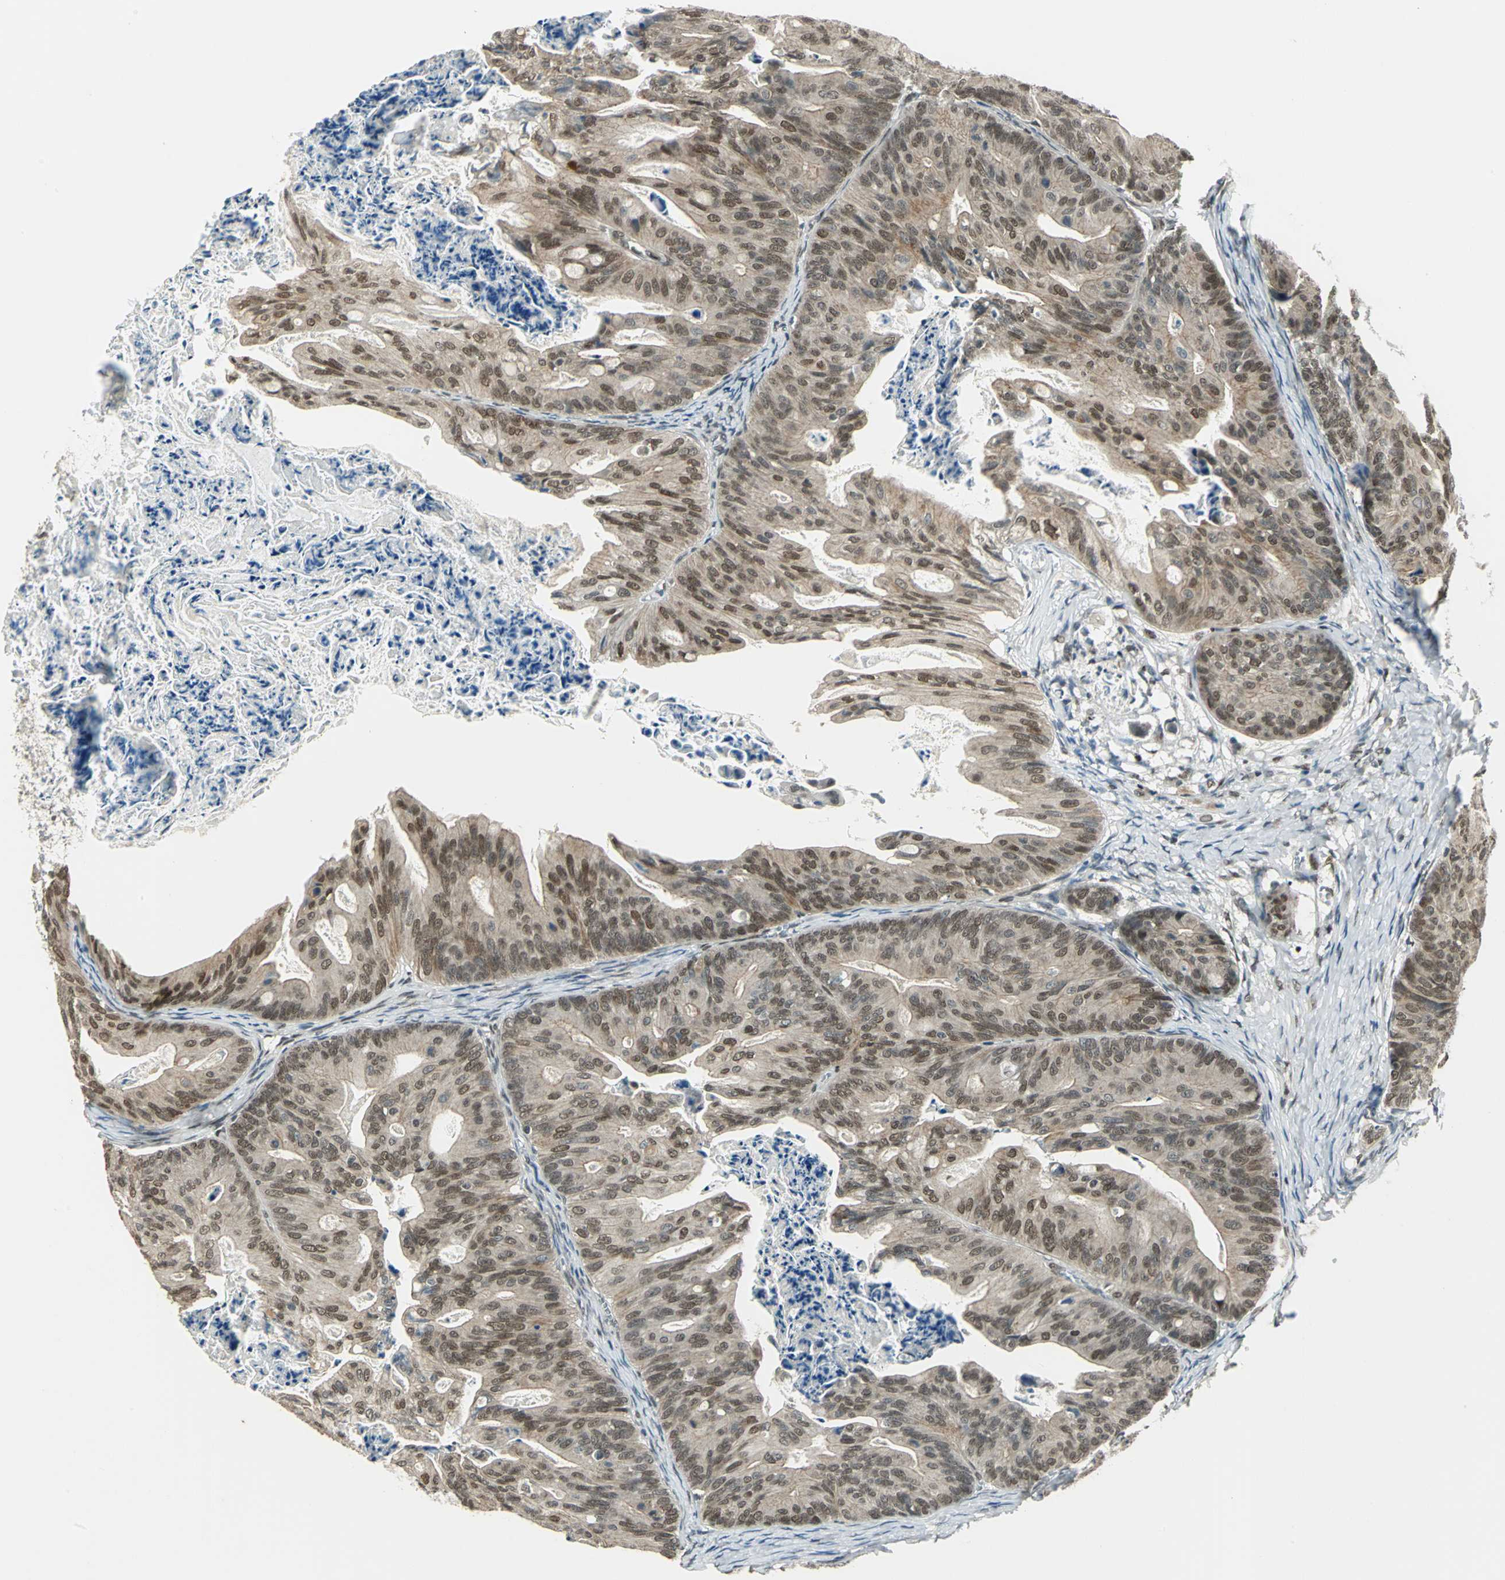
{"staining": {"intensity": "strong", "quantity": ">75%", "location": "cytoplasmic/membranous,nuclear"}, "tissue": "ovarian cancer", "cell_type": "Tumor cells", "image_type": "cancer", "snomed": [{"axis": "morphology", "description": "Cystadenocarcinoma, mucinous, NOS"}, {"axis": "topography", "description": "Ovary"}], "caption": "Mucinous cystadenocarcinoma (ovarian) stained for a protein reveals strong cytoplasmic/membranous and nuclear positivity in tumor cells.", "gene": "RAD17", "patient": {"sex": "female", "age": 36}}